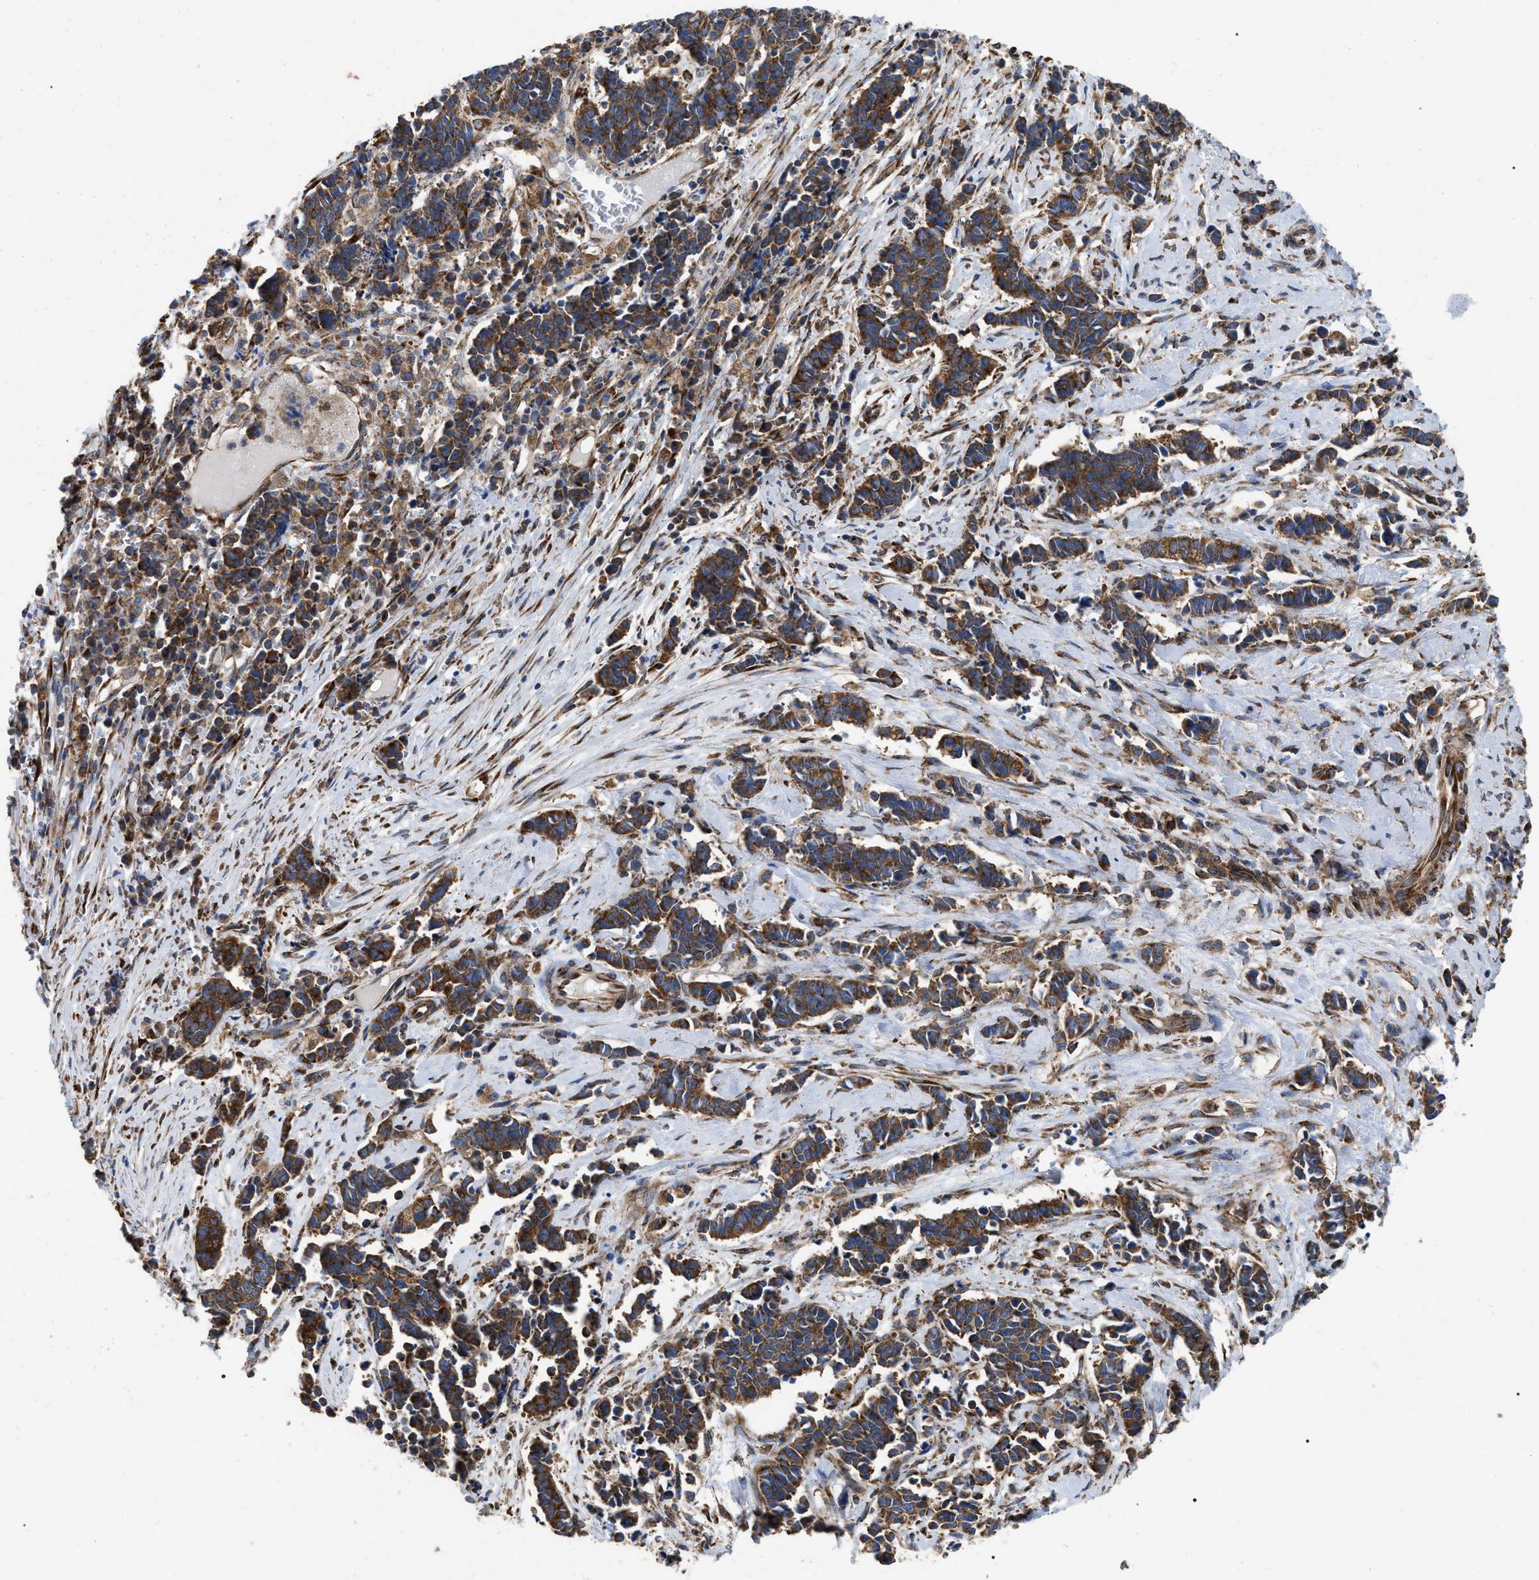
{"staining": {"intensity": "strong", "quantity": ">75%", "location": "cytoplasmic/membranous"}, "tissue": "cervical cancer", "cell_type": "Tumor cells", "image_type": "cancer", "snomed": [{"axis": "morphology", "description": "Squamous cell carcinoma, NOS"}, {"axis": "topography", "description": "Cervix"}], "caption": "Immunohistochemistry (IHC) of human squamous cell carcinoma (cervical) demonstrates high levels of strong cytoplasmic/membranous staining in approximately >75% of tumor cells.", "gene": "FAM120A", "patient": {"sex": "female", "age": 35}}